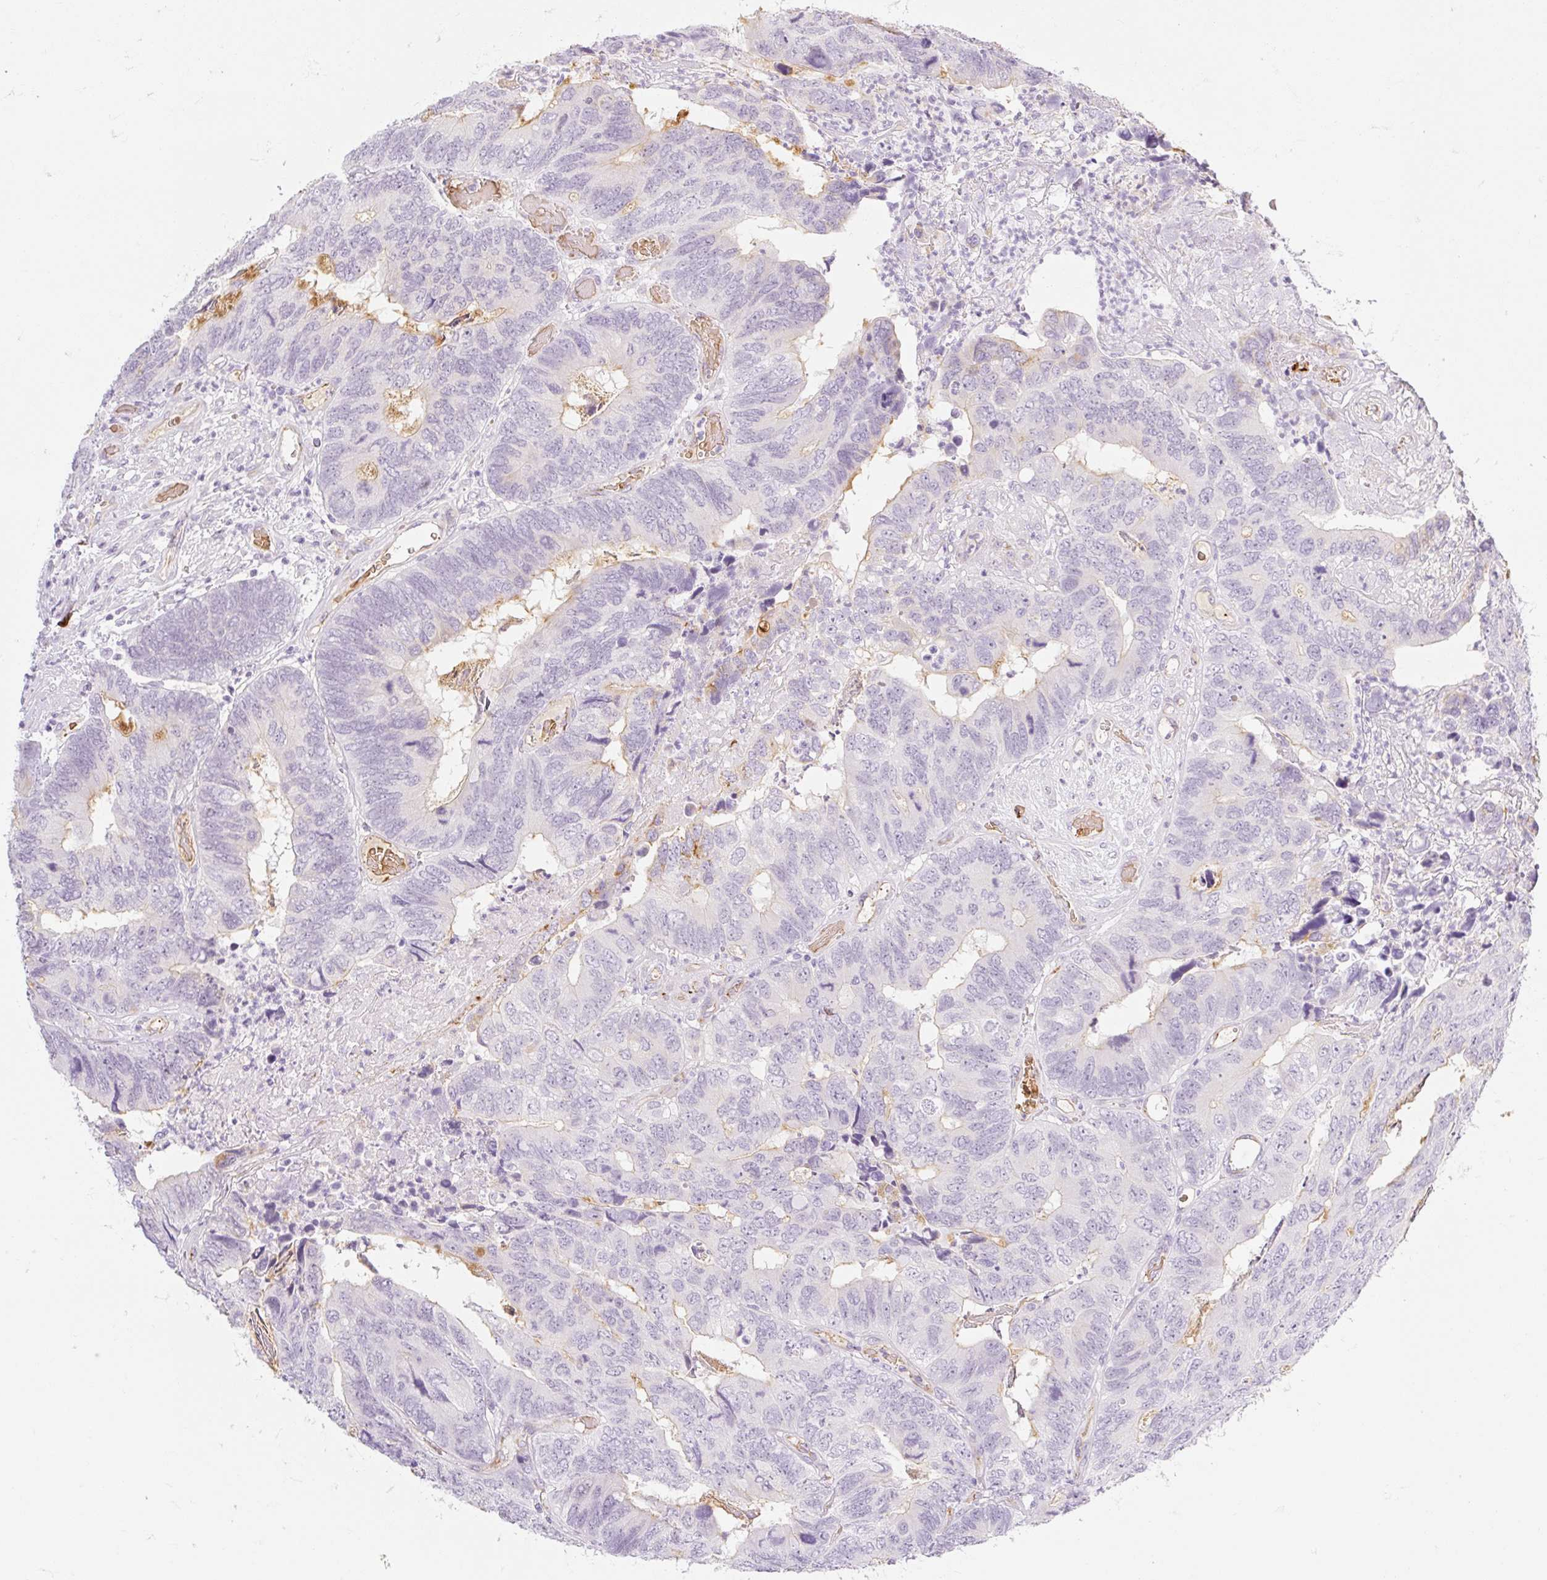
{"staining": {"intensity": "negative", "quantity": "none", "location": "none"}, "tissue": "colorectal cancer", "cell_type": "Tumor cells", "image_type": "cancer", "snomed": [{"axis": "morphology", "description": "Adenocarcinoma, NOS"}, {"axis": "topography", "description": "Colon"}], "caption": "A micrograph of human colorectal cancer is negative for staining in tumor cells.", "gene": "TAF1L", "patient": {"sex": "female", "age": 67}}